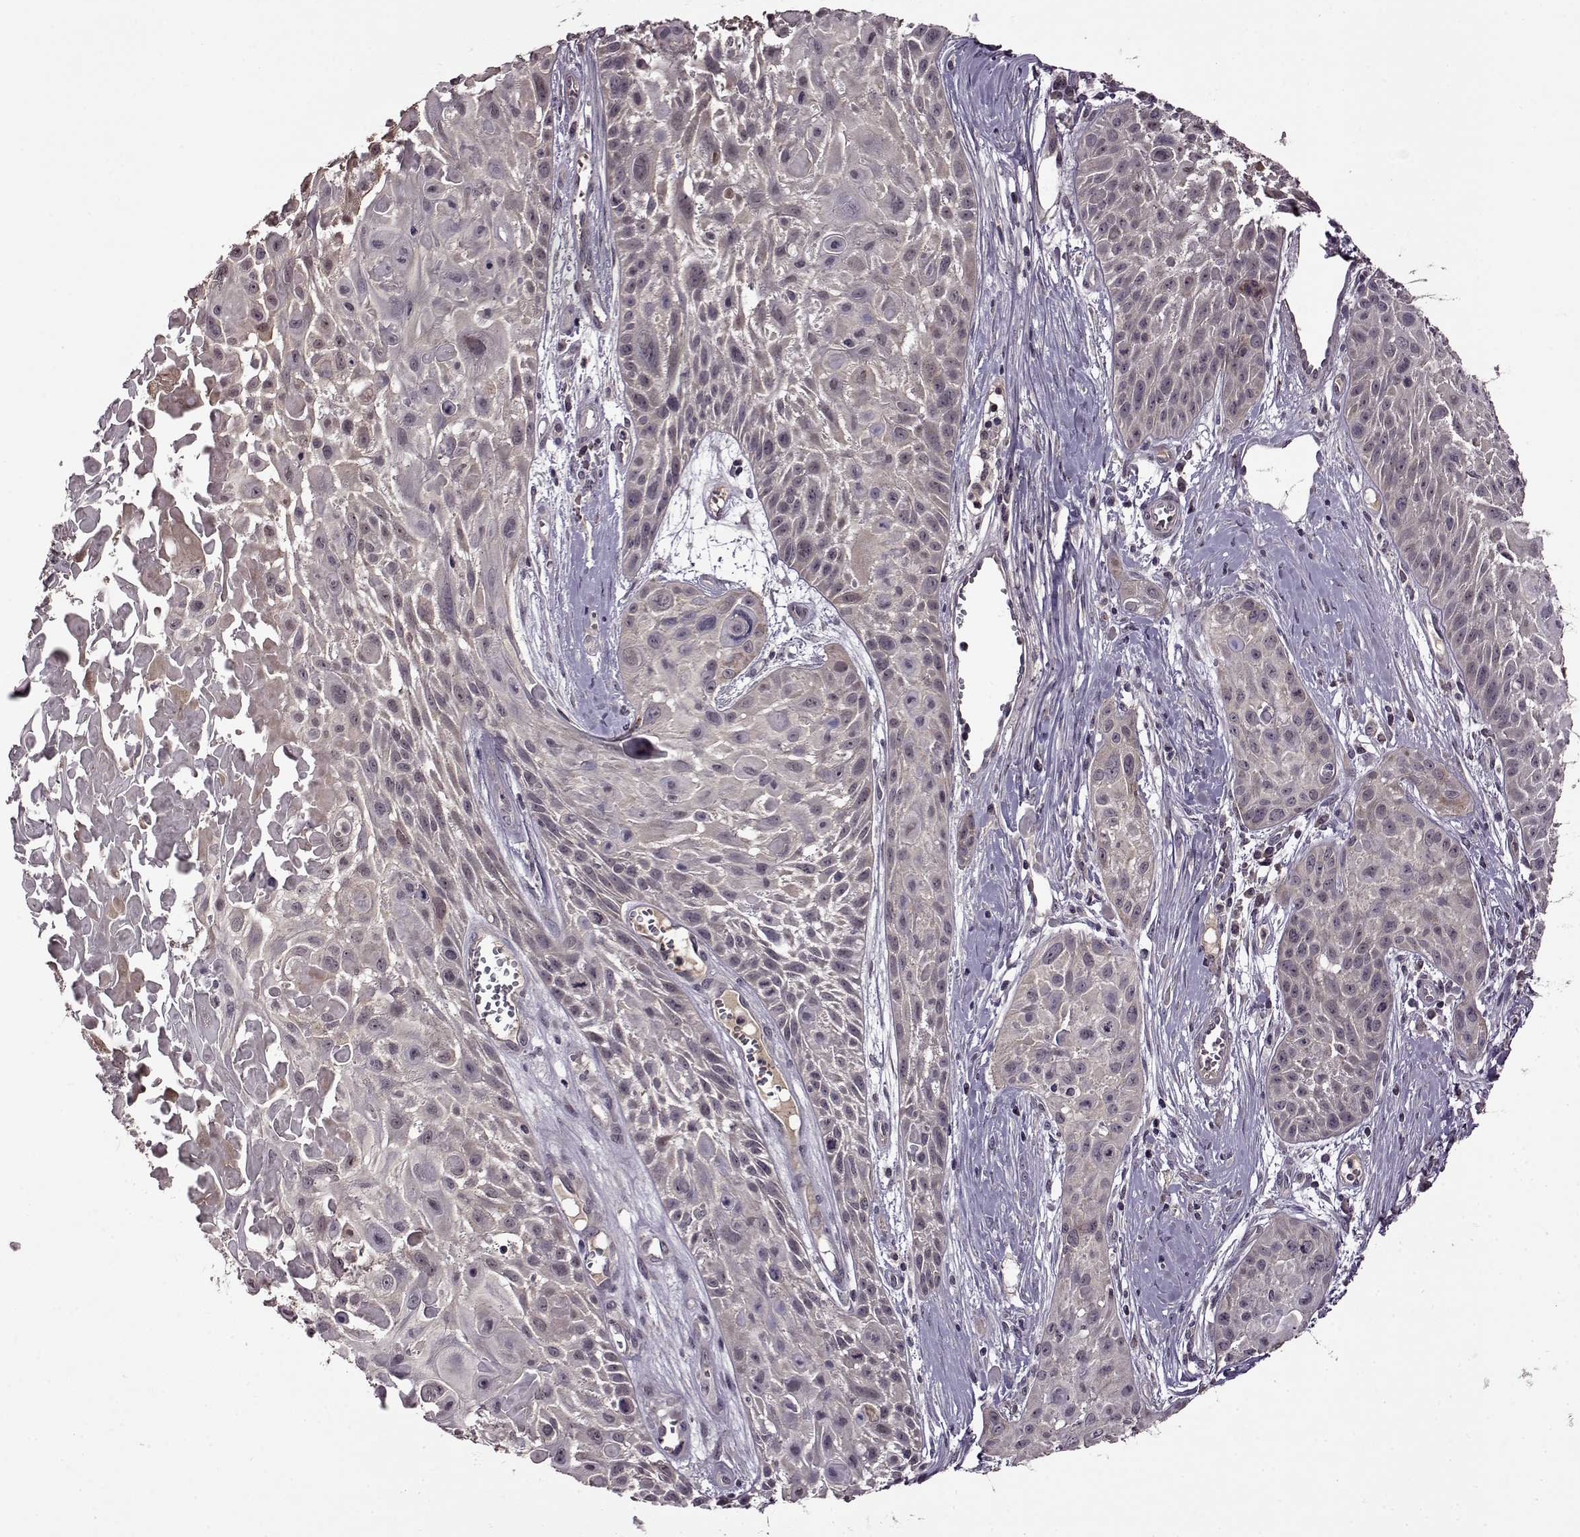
{"staining": {"intensity": "negative", "quantity": "none", "location": "none"}, "tissue": "skin cancer", "cell_type": "Tumor cells", "image_type": "cancer", "snomed": [{"axis": "morphology", "description": "Squamous cell carcinoma, NOS"}, {"axis": "topography", "description": "Skin"}, {"axis": "topography", "description": "Anal"}], "caption": "The histopathology image reveals no staining of tumor cells in skin cancer (squamous cell carcinoma). (Stains: DAB immunohistochemistry (IHC) with hematoxylin counter stain, Microscopy: brightfield microscopy at high magnification).", "gene": "MAIP1", "patient": {"sex": "female", "age": 75}}